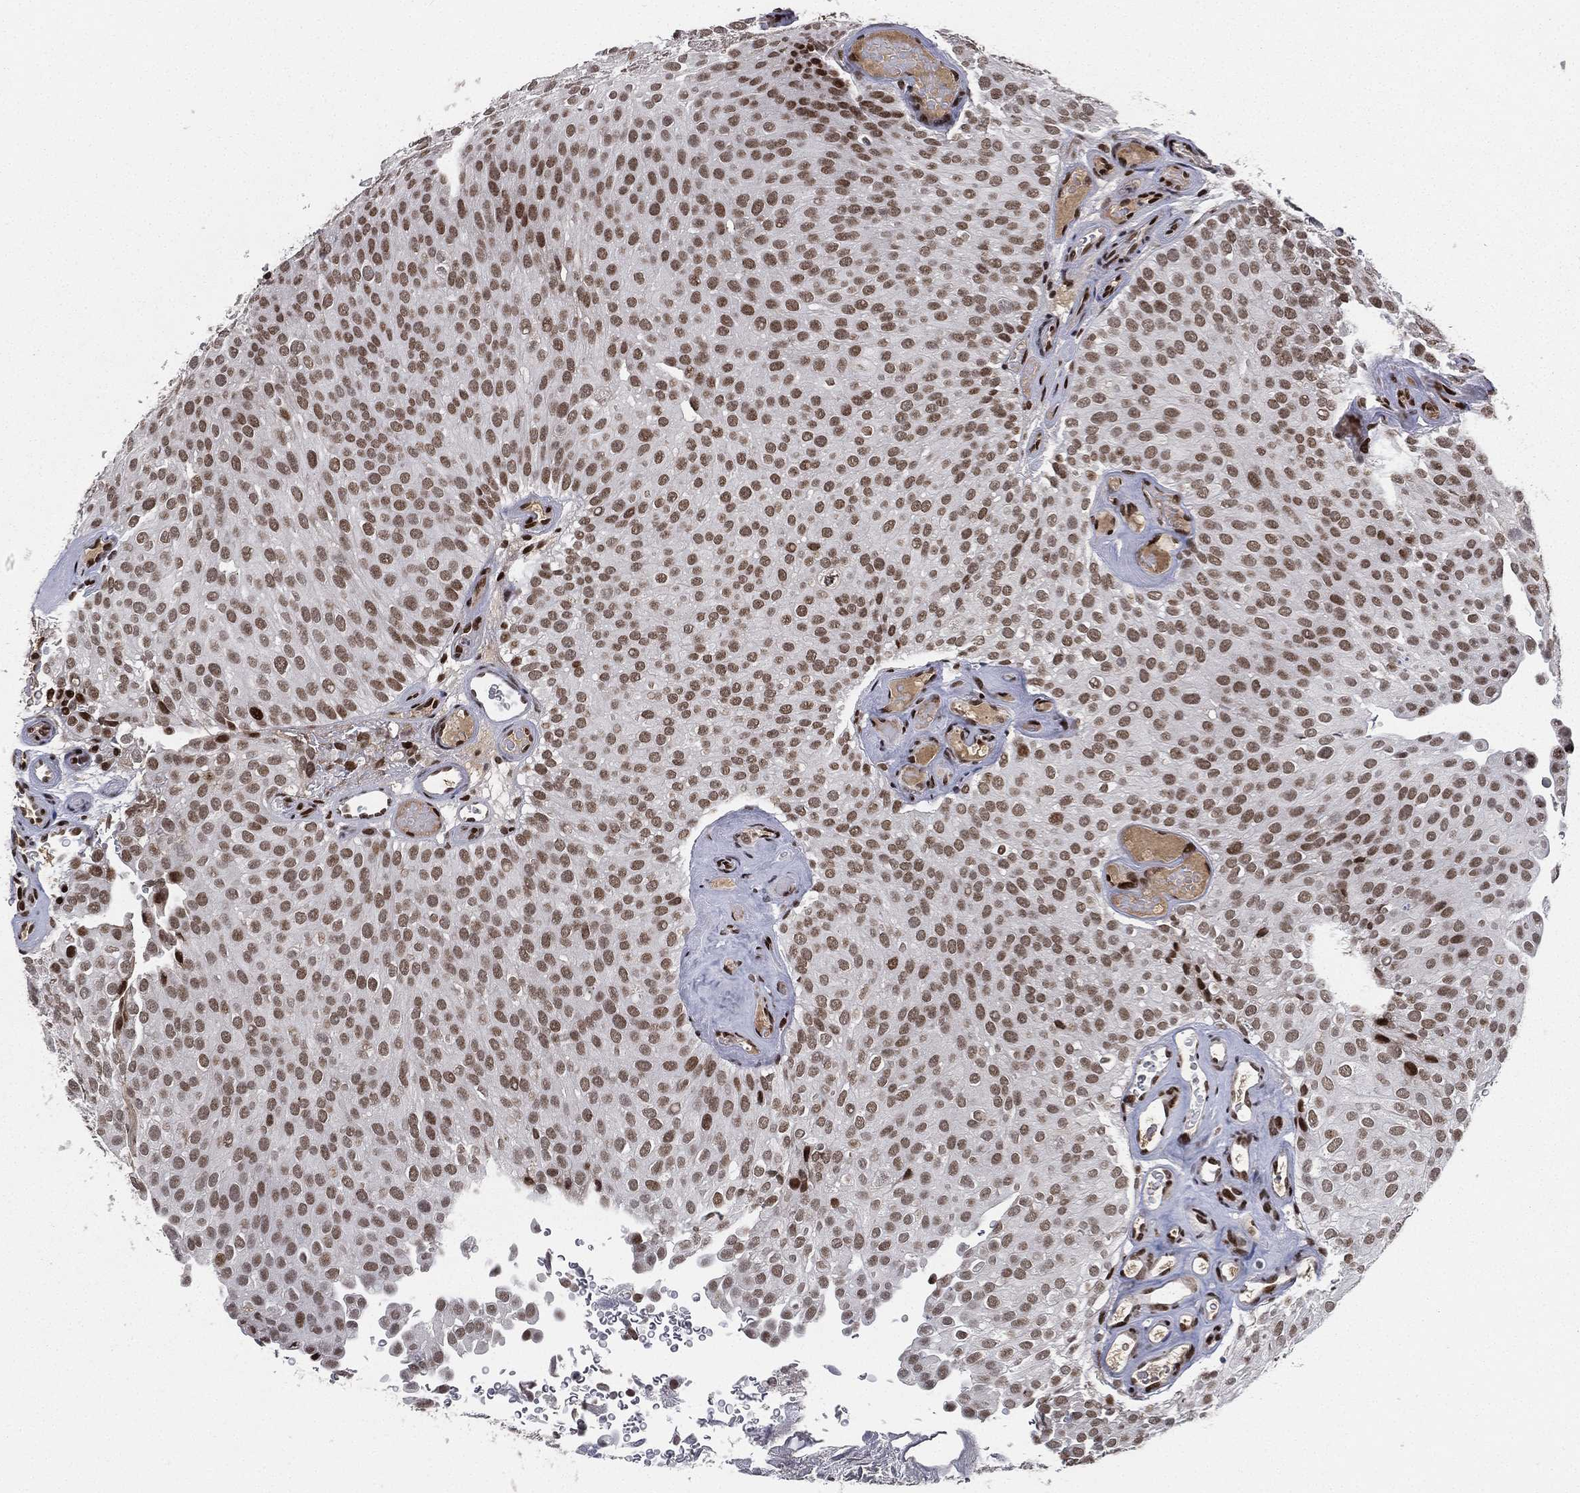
{"staining": {"intensity": "moderate", "quantity": ">75%", "location": "nuclear"}, "tissue": "urothelial cancer", "cell_type": "Tumor cells", "image_type": "cancer", "snomed": [{"axis": "morphology", "description": "Urothelial carcinoma, Low grade"}, {"axis": "topography", "description": "Urinary bladder"}], "caption": "Urothelial carcinoma (low-grade) stained with a protein marker shows moderate staining in tumor cells.", "gene": "RTF1", "patient": {"sex": "male", "age": 78}}